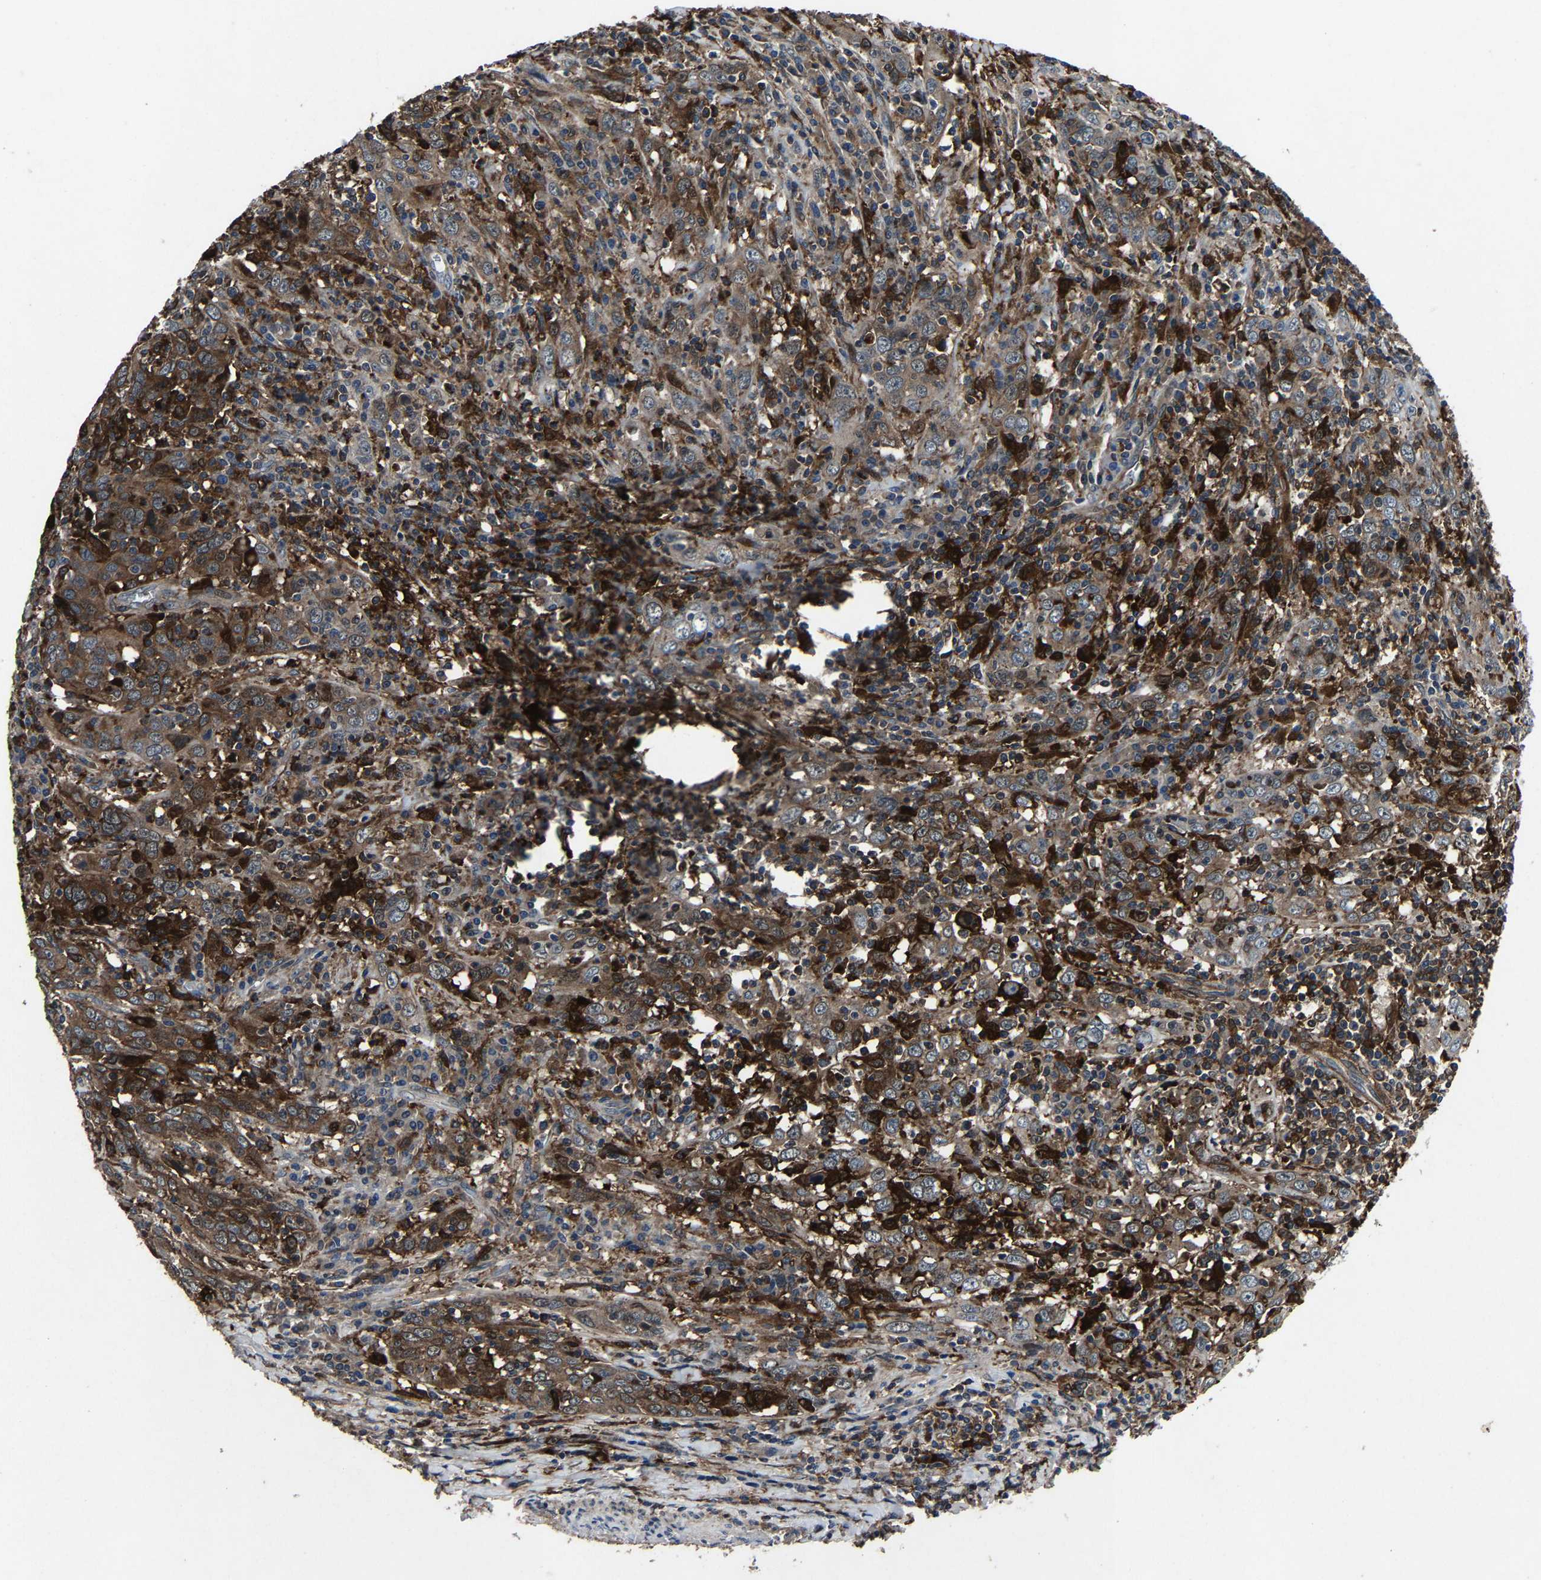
{"staining": {"intensity": "moderate", "quantity": ">75%", "location": "cytoplasmic/membranous"}, "tissue": "cervical cancer", "cell_type": "Tumor cells", "image_type": "cancer", "snomed": [{"axis": "morphology", "description": "Squamous cell carcinoma, NOS"}, {"axis": "topography", "description": "Cervix"}], "caption": "About >75% of tumor cells in human squamous cell carcinoma (cervical) exhibit moderate cytoplasmic/membranous protein positivity as visualized by brown immunohistochemical staining.", "gene": "PCNX2", "patient": {"sex": "female", "age": 46}}